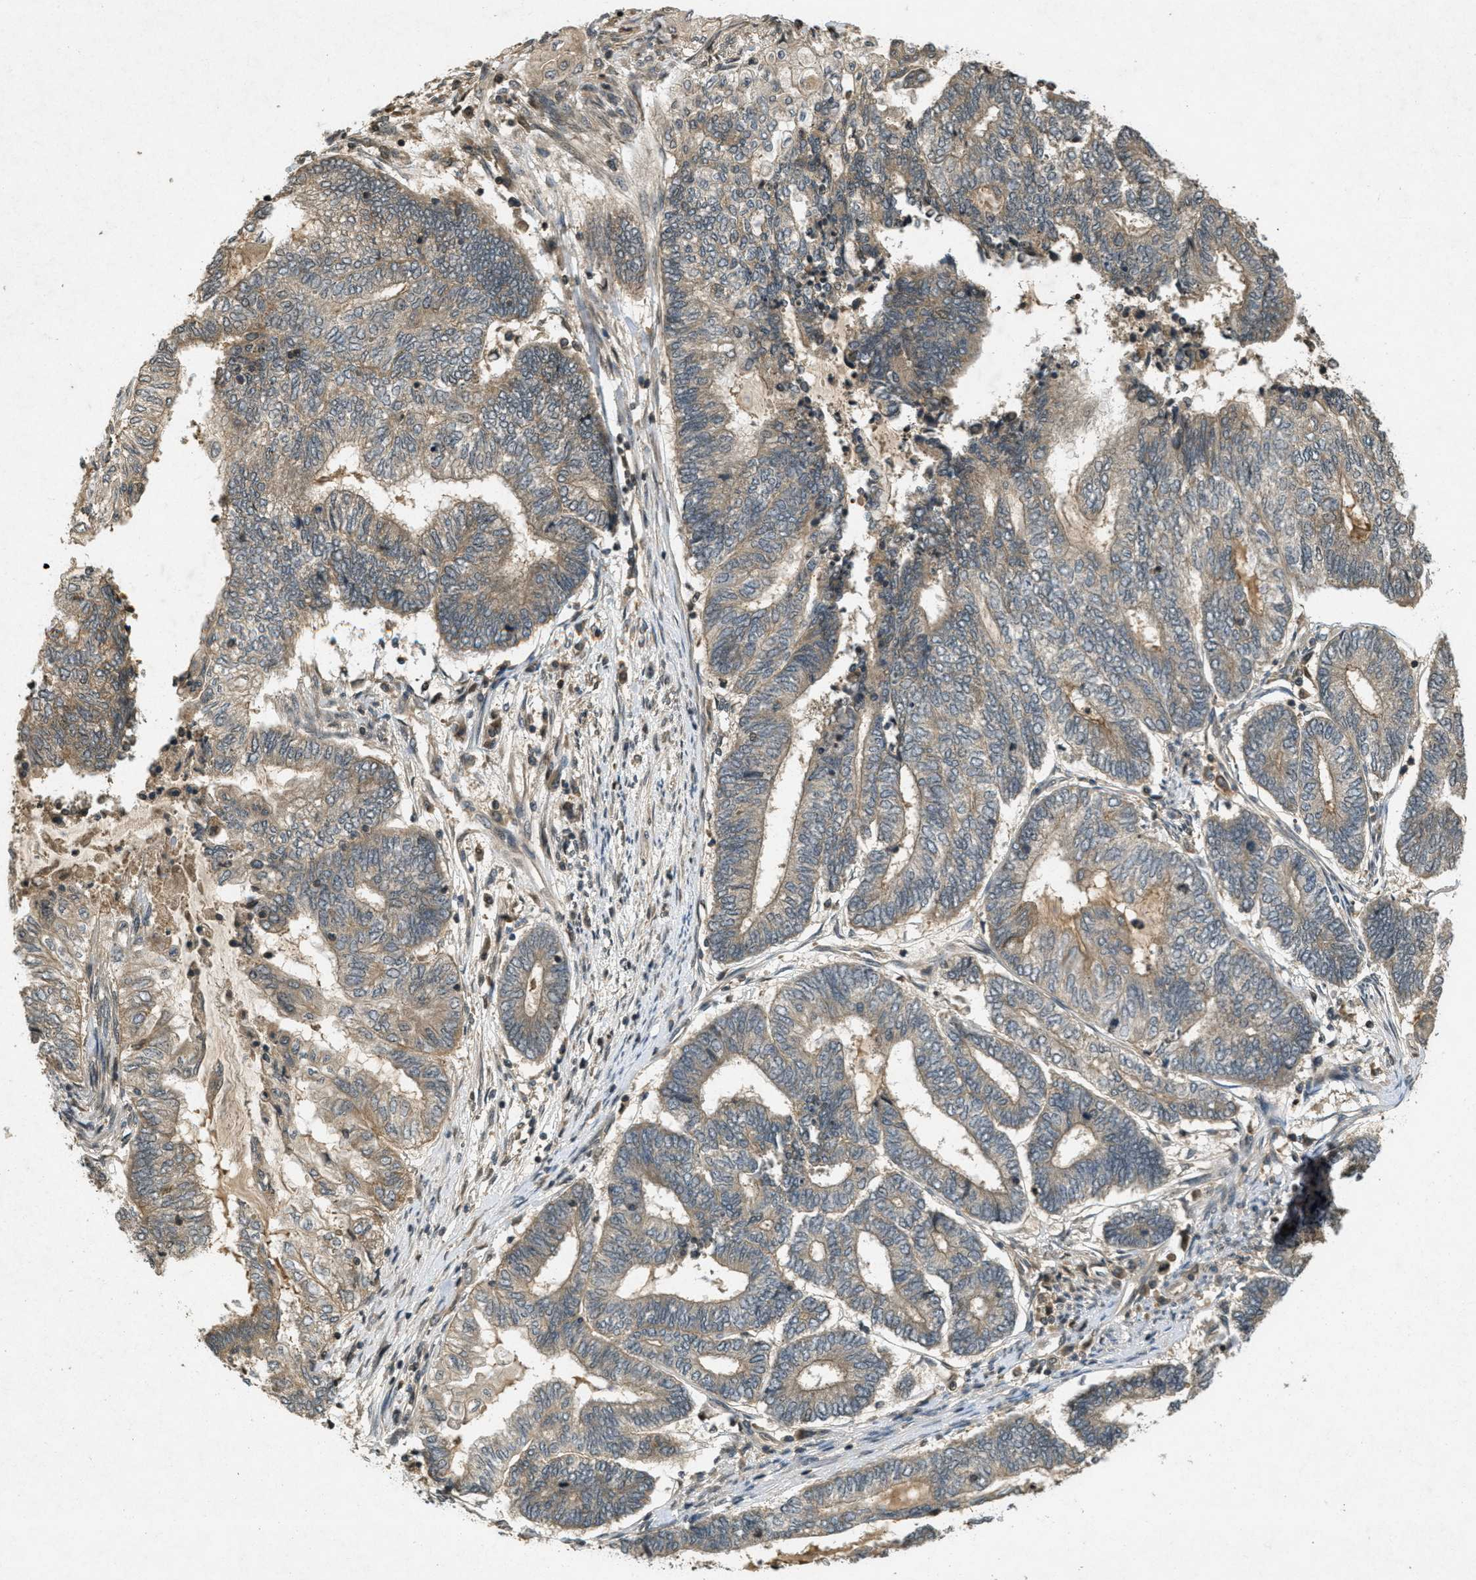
{"staining": {"intensity": "moderate", "quantity": ">75%", "location": "cytoplasmic/membranous"}, "tissue": "endometrial cancer", "cell_type": "Tumor cells", "image_type": "cancer", "snomed": [{"axis": "morphology", "description": "Adenocarcinoma, NOS"}, {"axis": "topography", "description": "Uterus"}, {"axis": "topography", "description": "Endometrium"}], "caption": "Endometrial adenocarcinoma tissue reveals moderate cytoplasmic/membranous positivity in approximately >75% of tumor cells Using DAB (3,3'-diaminobenzidine) (brown) and hematoxylin (blue) stains, captured at high magnification using brightfield microscopy.", "gene": "ATG7", "patient": {"sex": "female", "age": 70}}